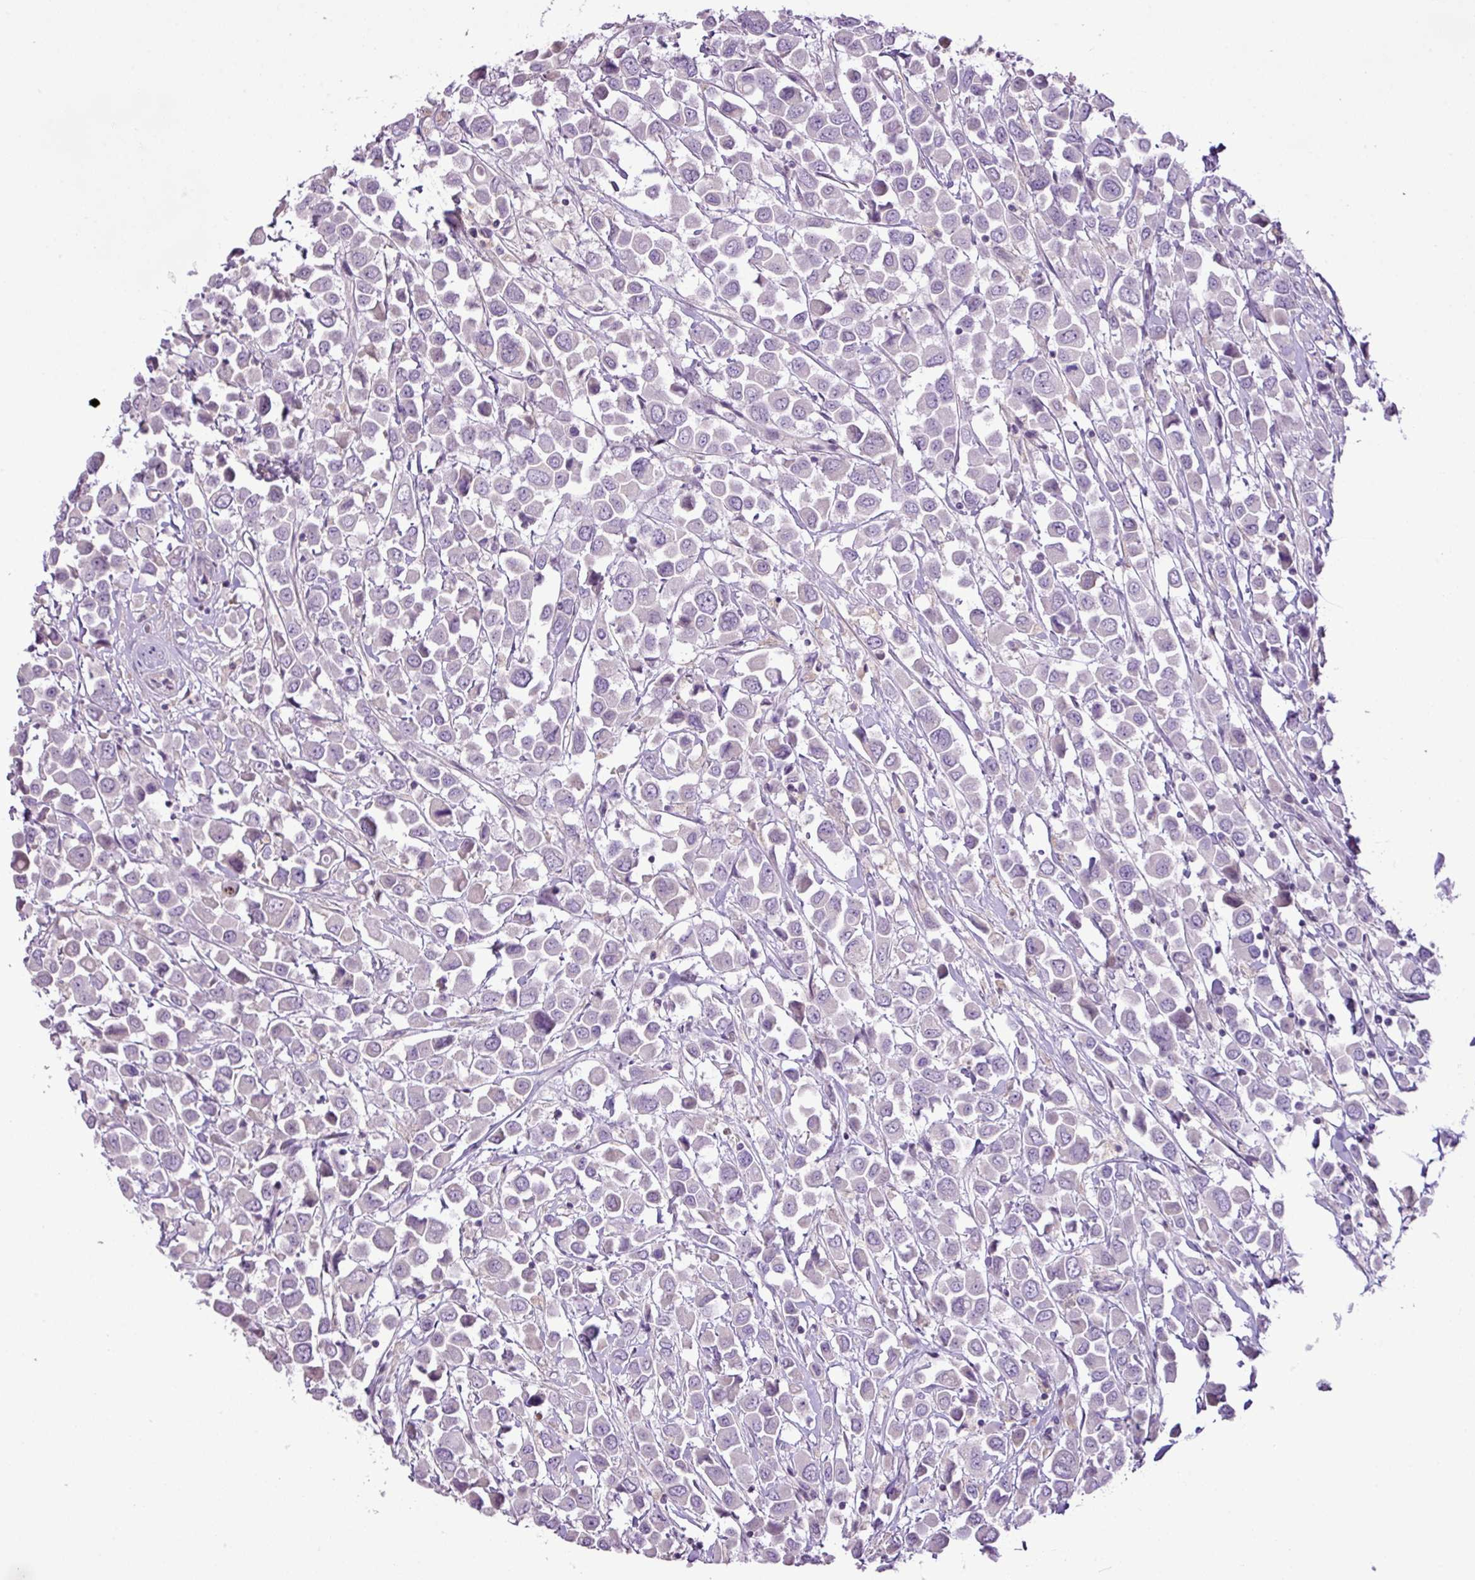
{"staining": {"intensity": "negative", "quantity": "none", "location": "none"}, "tissue": "breast cancer", "cell_type": "Tumor cells", "image_type": "cancer", "snomed": [{"axis": "morphology", "description": "Duct carcinoma"}, {"axis": "topography", "description": "Breast"}], "caption": "Immunohistochemical staining of human infiltrating ductal carcinoma (breast) reveals no significant positivity in tumor cells.", "gene": "DNAJB13", "patient": {"sex": "female", "age": 61}}